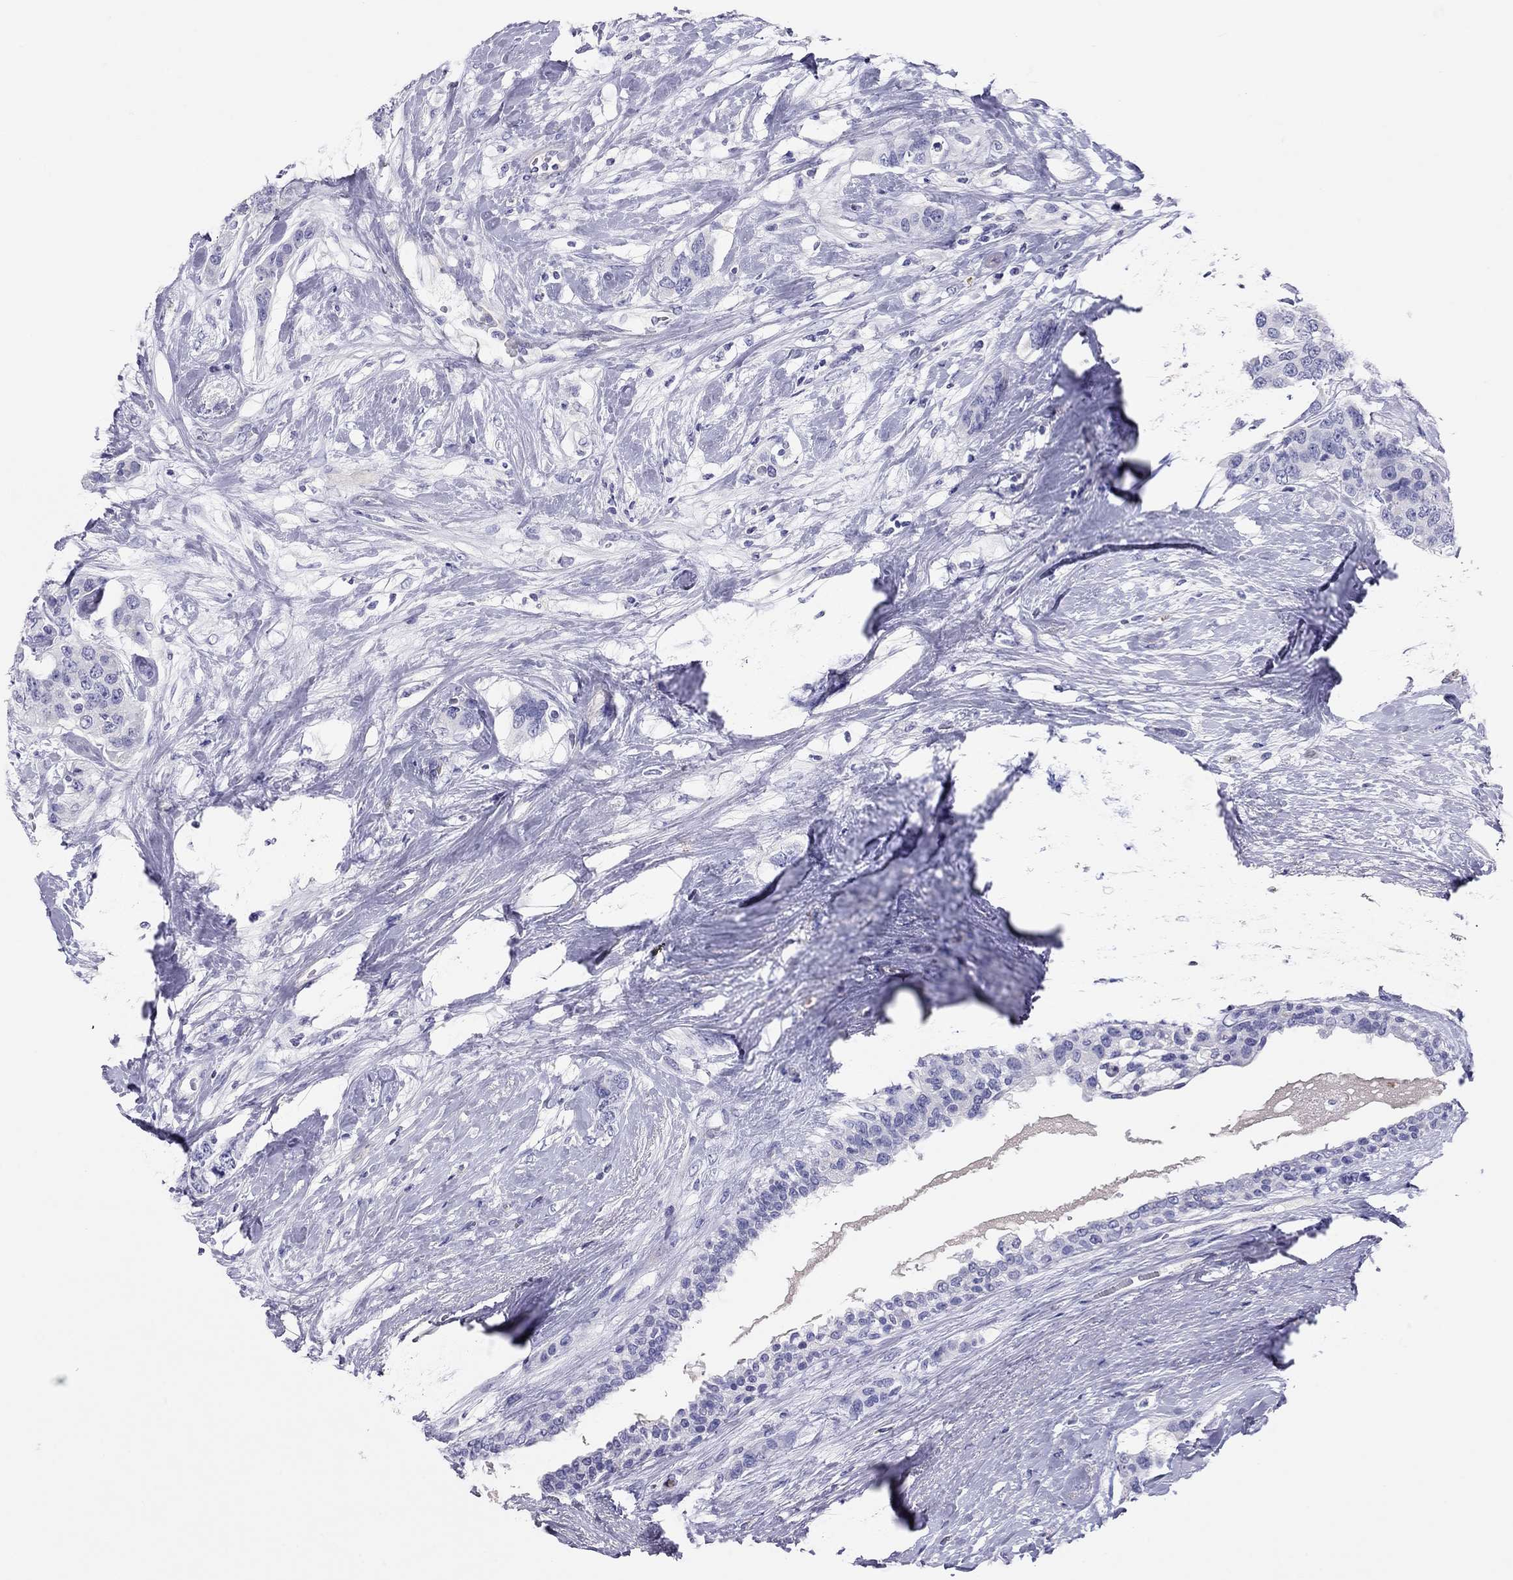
{"staining": {"intensity": "negative", "quantity": "none", "location": "none"}, "tissue": "breast cancer", "cell_type": "Tumor cells", "image_type": "cancer", "snomed": [{"axis": "morphology", "description": "Lobular carcinoma"}, {"axis": "topography", "description": "Breast"}], "caption": "A high-resolution micrograph shows IHC staining of lobular carcinoma (breast), which reveals no significant positivity in tumor cells. The staining is performed using DAB (3,3'-diaminobenzidine) brown chromogen with nuclei counter-stained in using hematoxylin.", "gene": "CALHM1", "patient": {"sex": "female", "age": 59}}